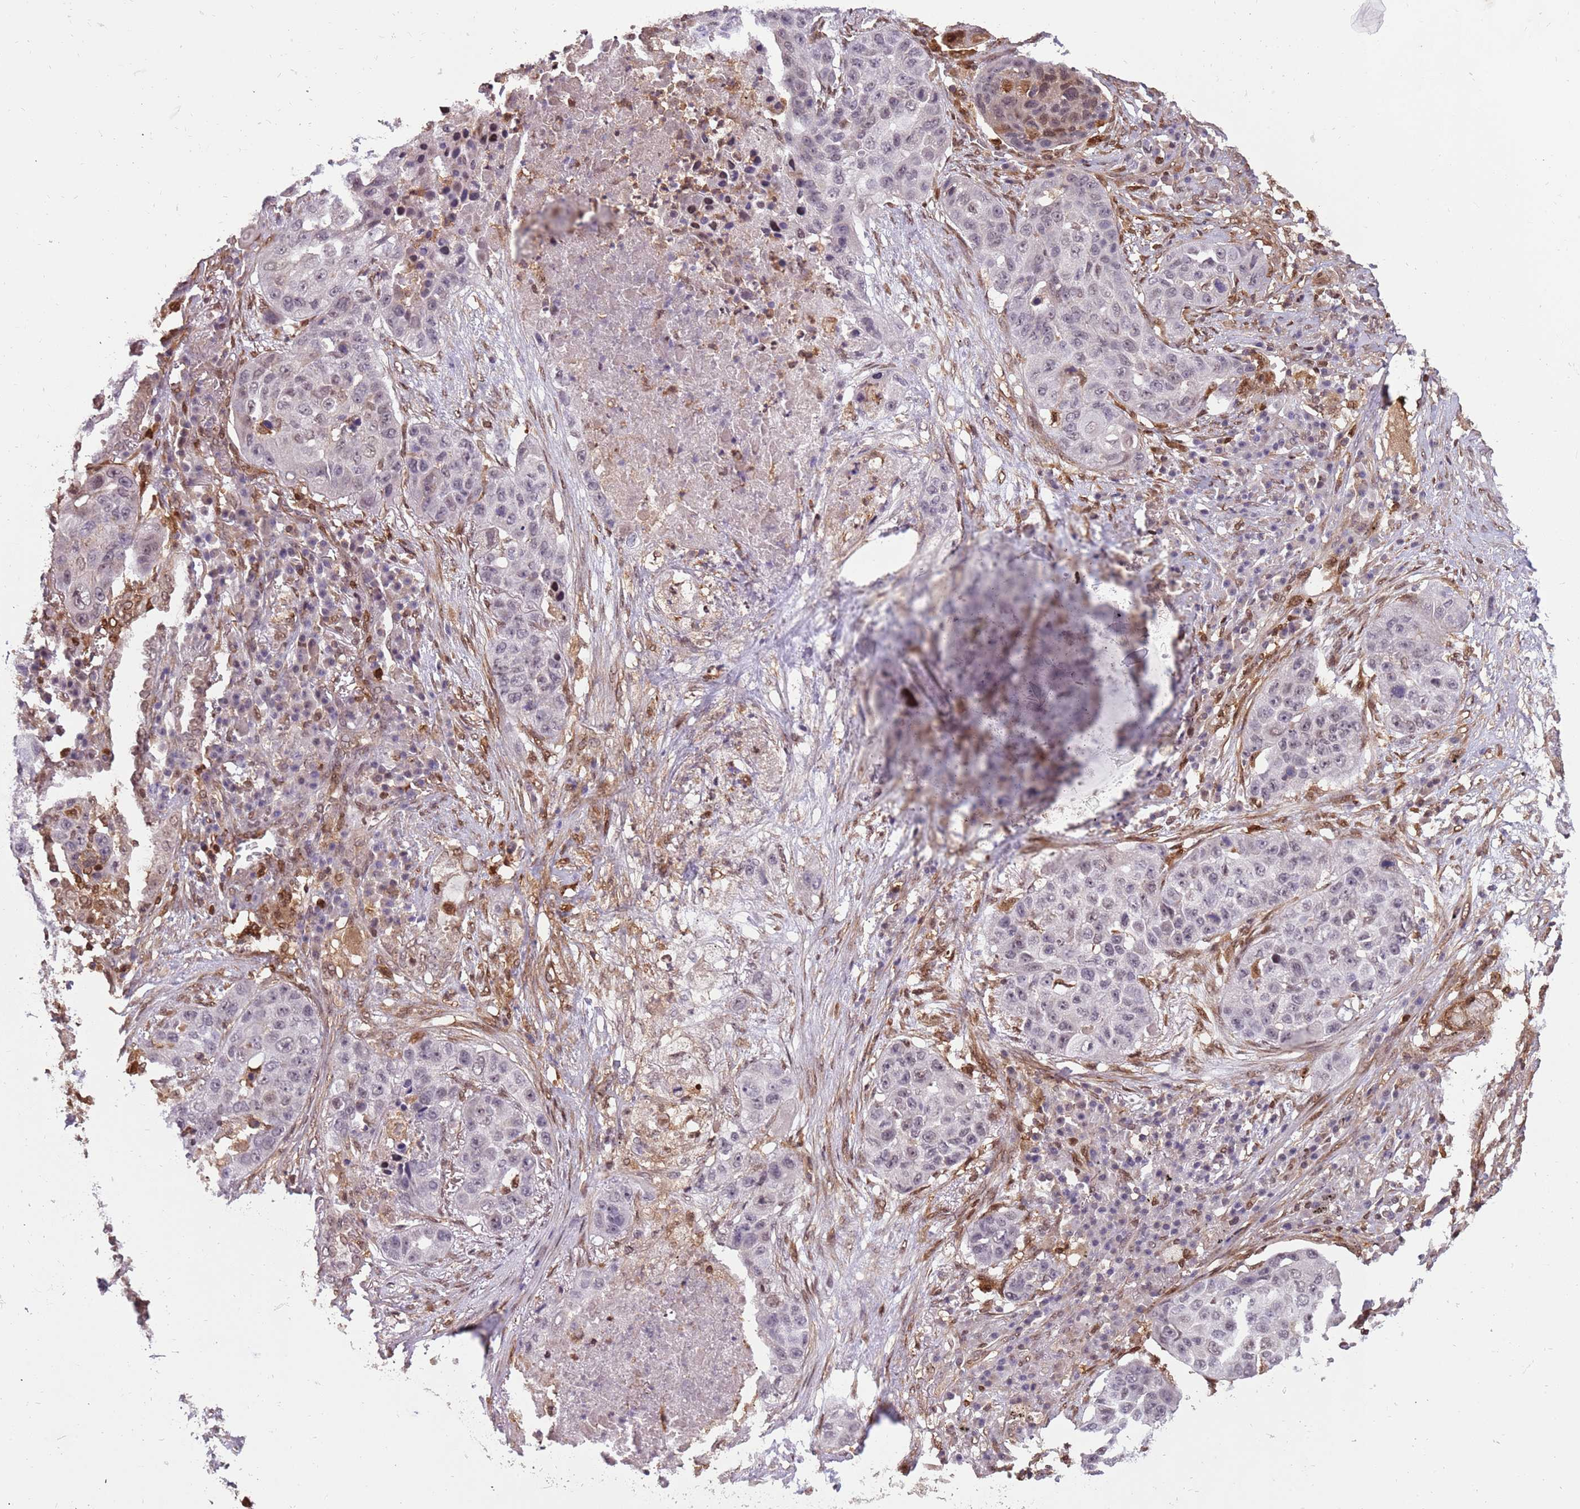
{"staining": {"intensity": "negative", "quantity": "none", "location": "none"}, "tissue": "lung cancer", "cell_type": "Tumor cells", "image_type": "cancer", "snomed": [{"axis": "morphology", "description": "Squamous cell carcinoma, NOS"}, {"axis": "topography", "description": "Lung"}], "caption": "A high-resolution image shows IHC staining of squamous cell carcinoma (lung), which exhibits no significant positivity in tumor cells.", "gene": "GBP2", "patient": {"sex": "female", "age": 63}}